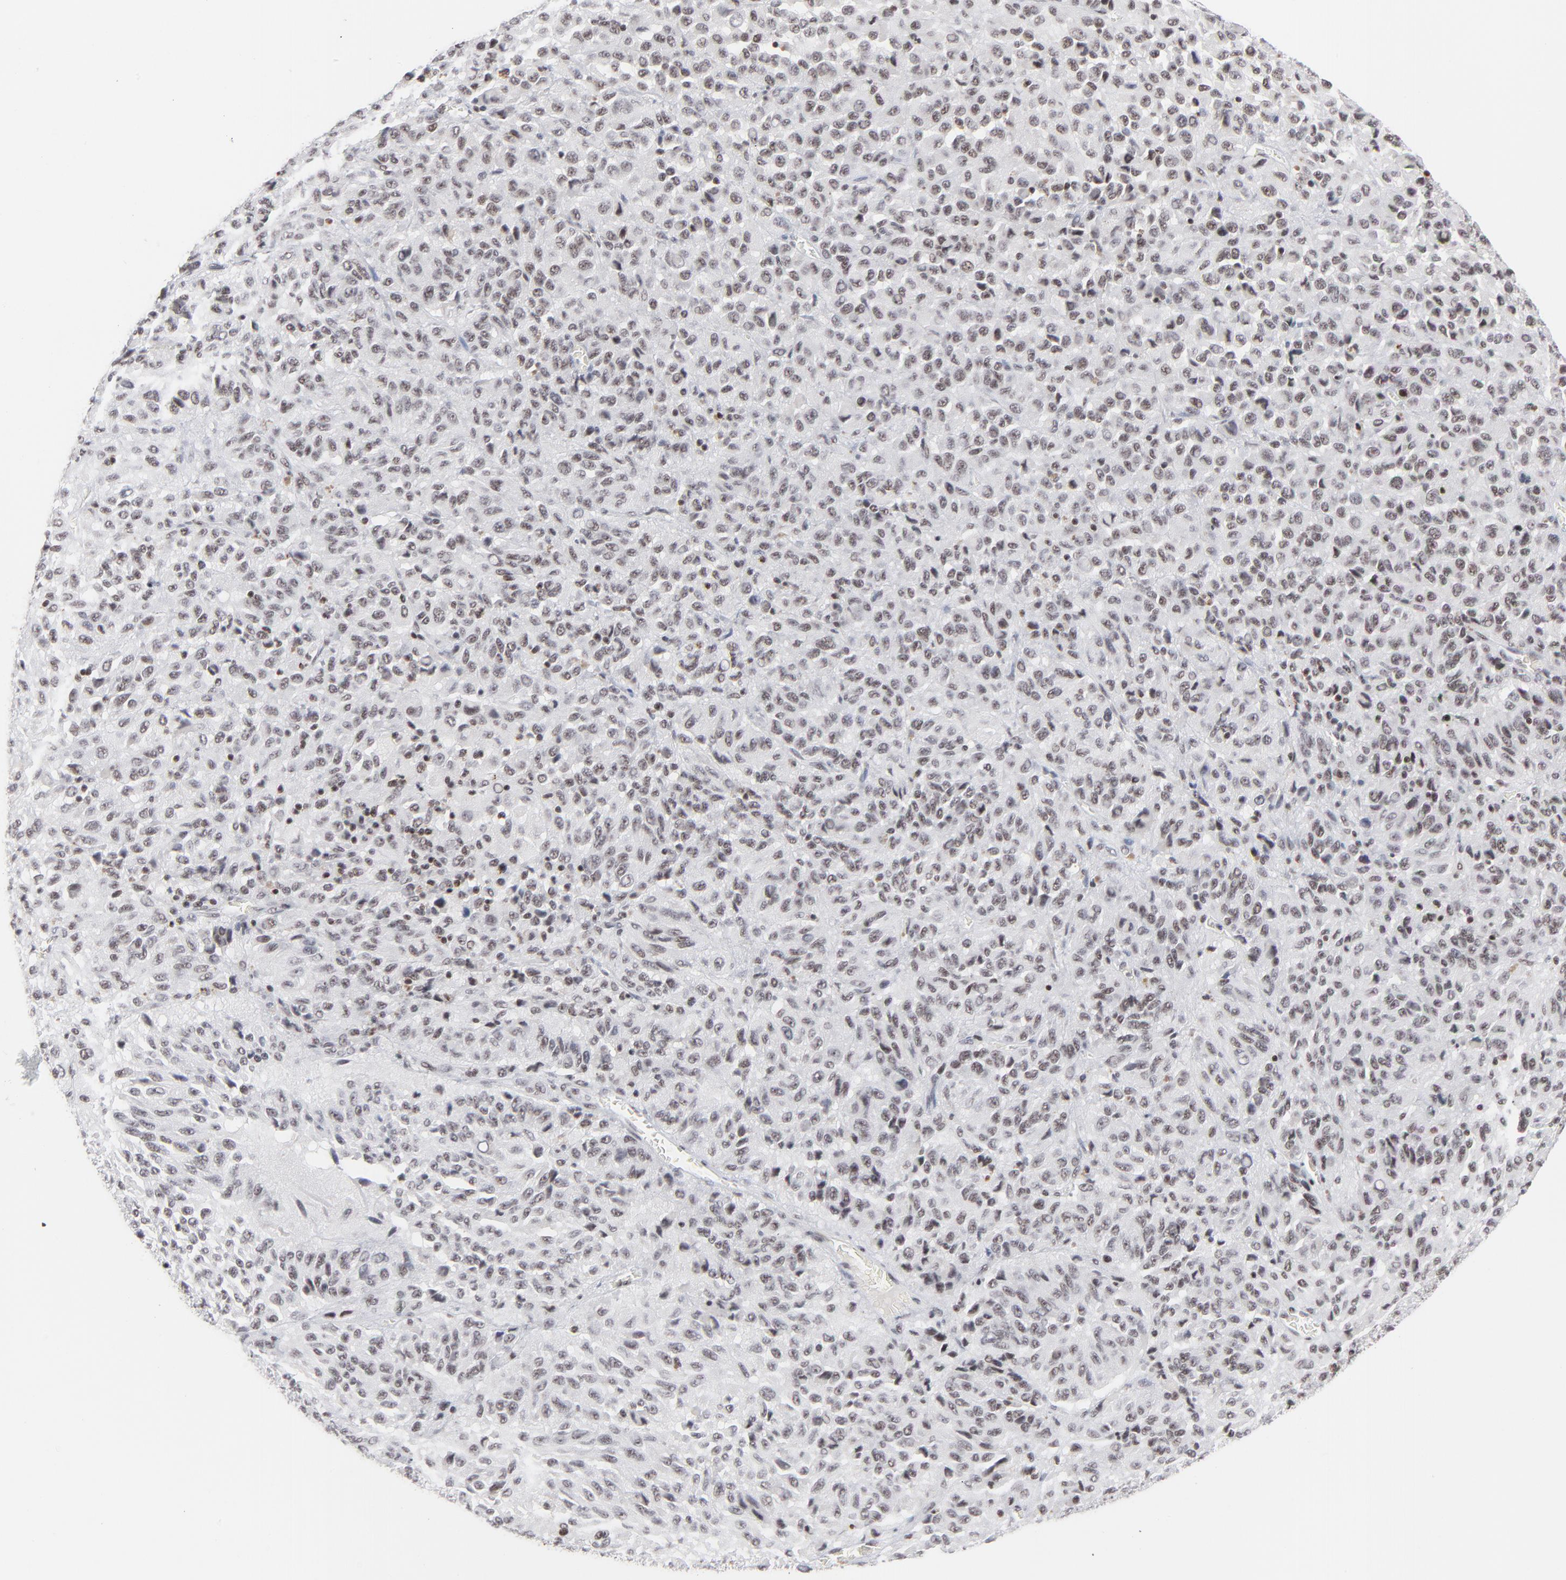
{"staining": {"intensity": "weak", "quantity": ">75%", "location": "nuclear"}, "tissue": "melanoma", "cell_type": "Tumor cells", "image_type": "cancer", "snomed": [{"axis": "morphology", "description": "Malignant melanoma, Metastatic site"}, {"axis": "topography", "description": "Lung"}], "caption": "A micrograph showing weak nuclear positivity in about >75% of tumor cells in melanoma, as visualized by brown immunohistochemical staining.", "gene": "ZNF143", "patient": {"sex": "male", "age": 64}}